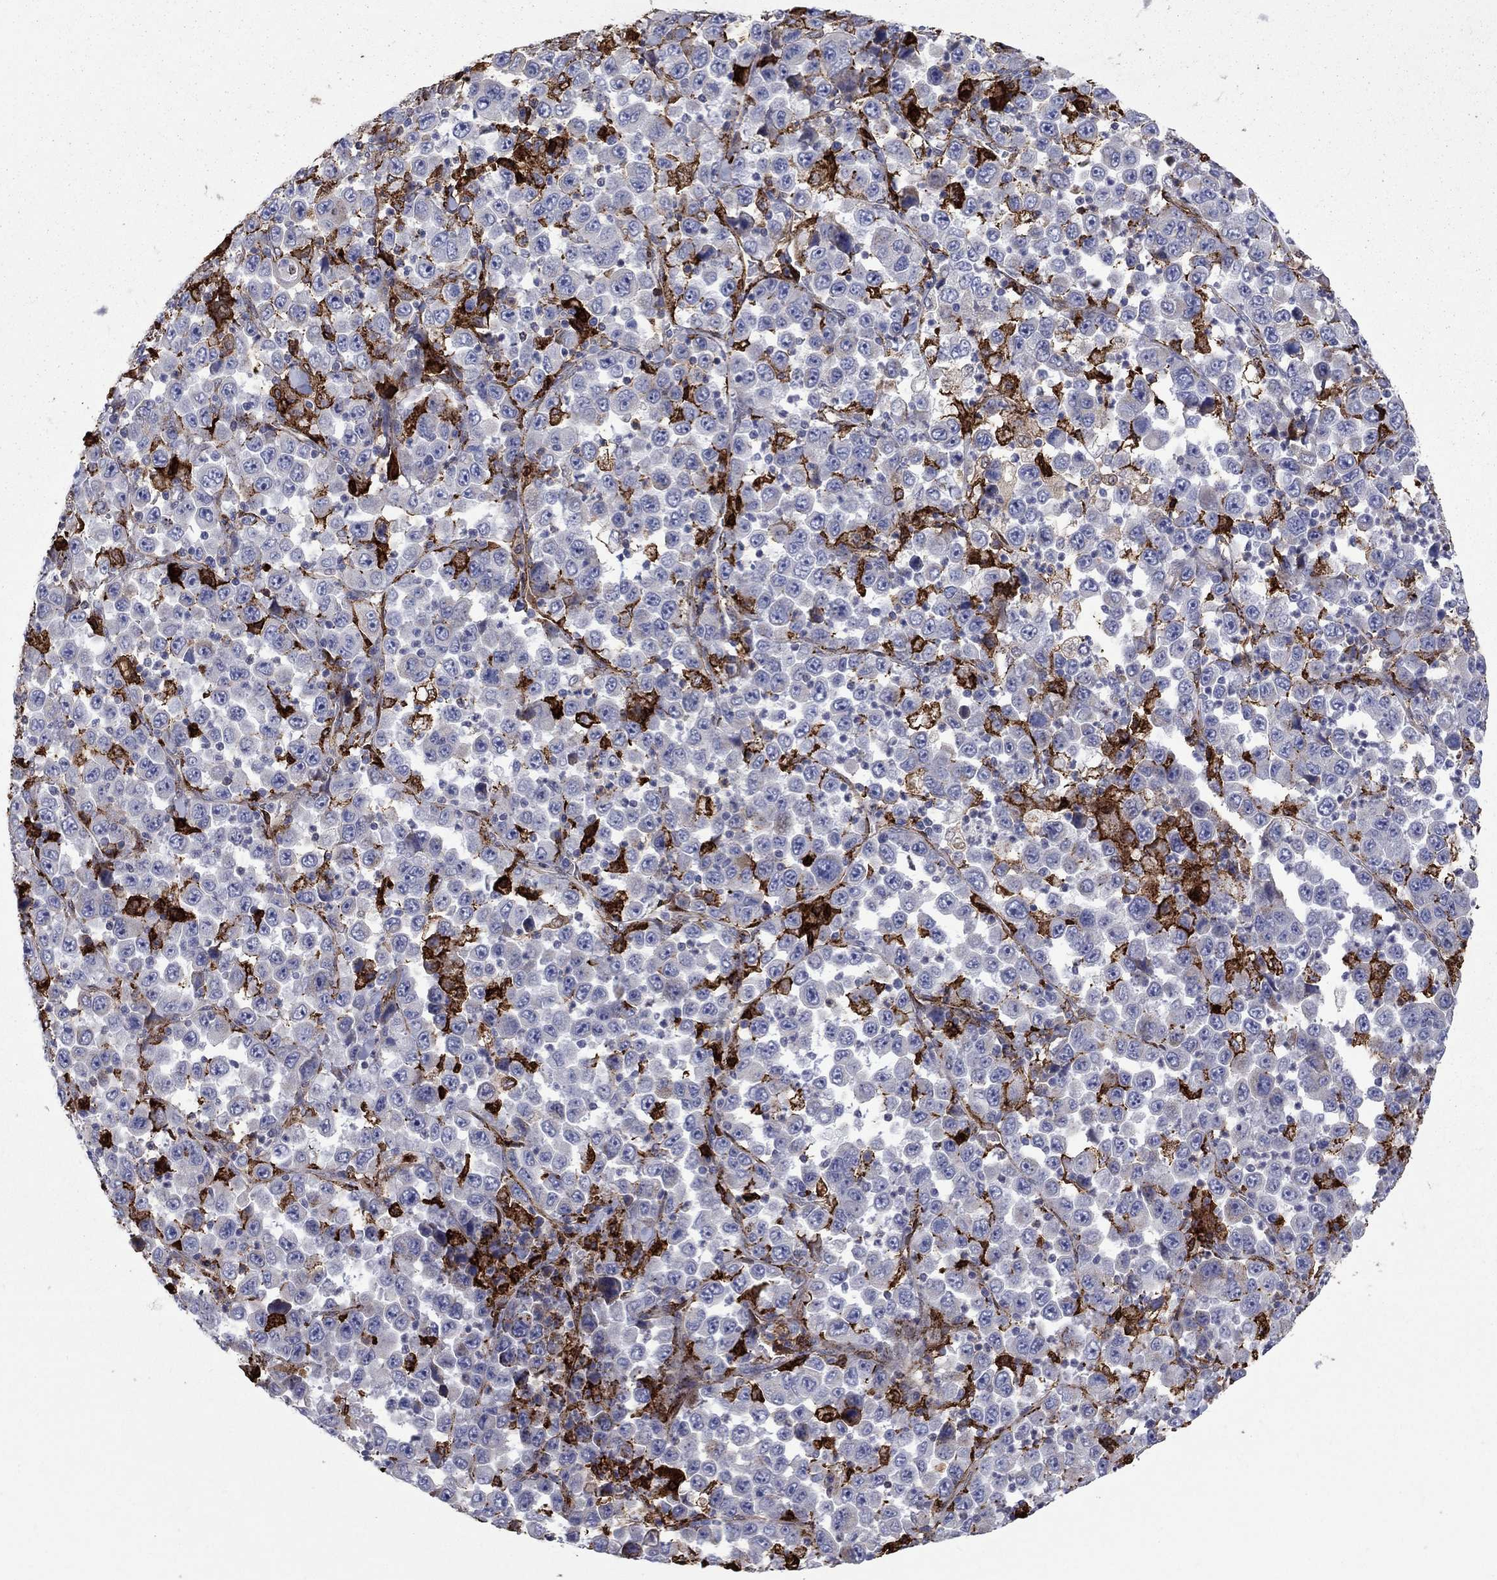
{"staining": {"intensity": "negative", "quantity": "none", "location": "none"}, "tissue": "stomach cancer", "cell_type": "Tumor cells", "image_type": "cancer", "snomed": [{"axis": "morphology", "description": "Normal tissue, NOS"}, {"axis": "morphology", "description": "Adenocarcinoma, NOS"}, {"axis": "topography", "description": "Stomach, upper"}, {"axis": "topography", "description": "Stomach"}], "caption": "There is no significant expression in tumor cells of stomach adenocarcinoma.", "gene": "PLAU", "patient": {"sex": "male", "age": 59}}